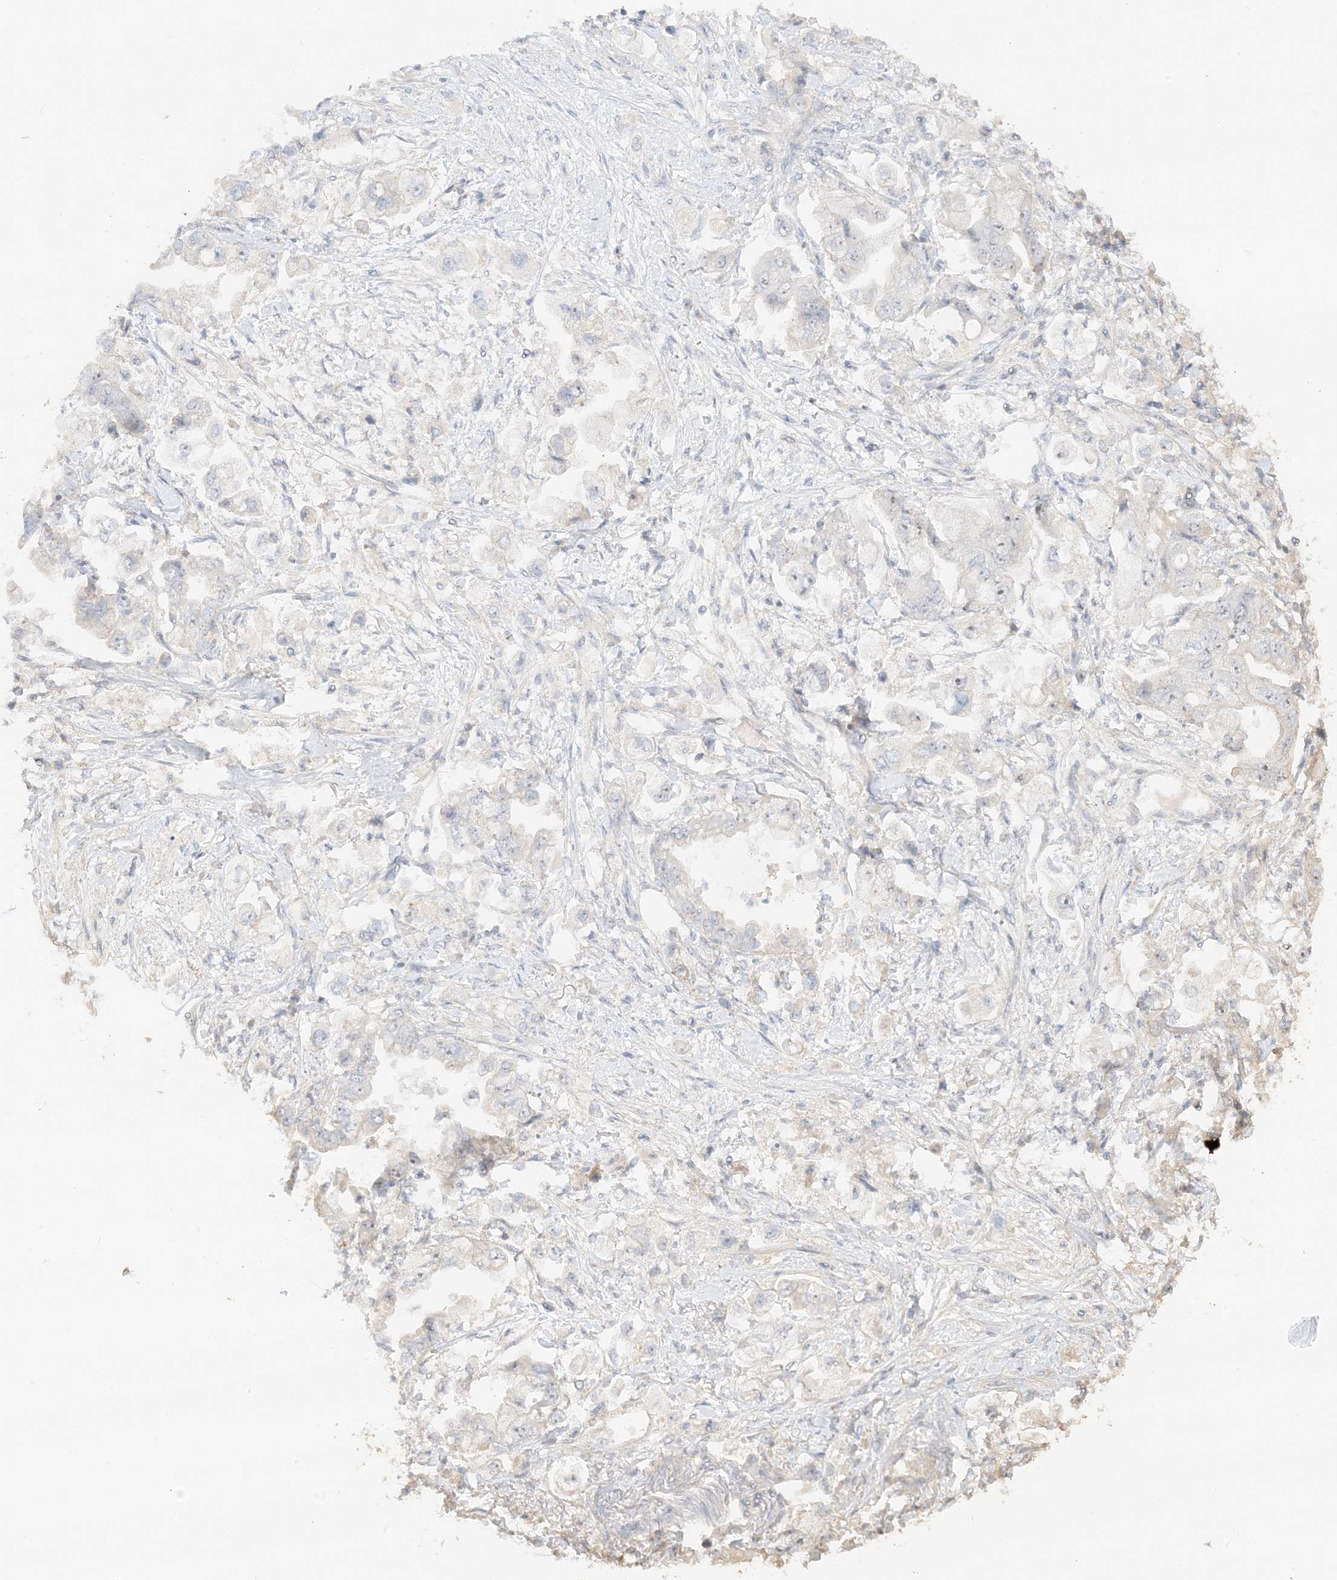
{"staining": {"intensity": "negative", "quantity": "none", "location": "none"}, "tissue": "stomach cancer", "cell_type": "Tumor cells", "image_type": "cancer", "snomed": [{"axis": "morphology", "description": "Adenocarcinoma, NOS"}, {"axis": "topography", "description": "Stomach"}], "caption": "Immunohistochemical staining of human stomach cancer demonstrates no significant expression in tumor cells.", "gene": "ETAA1", "patient": {"sex": "male", "age": 62}}